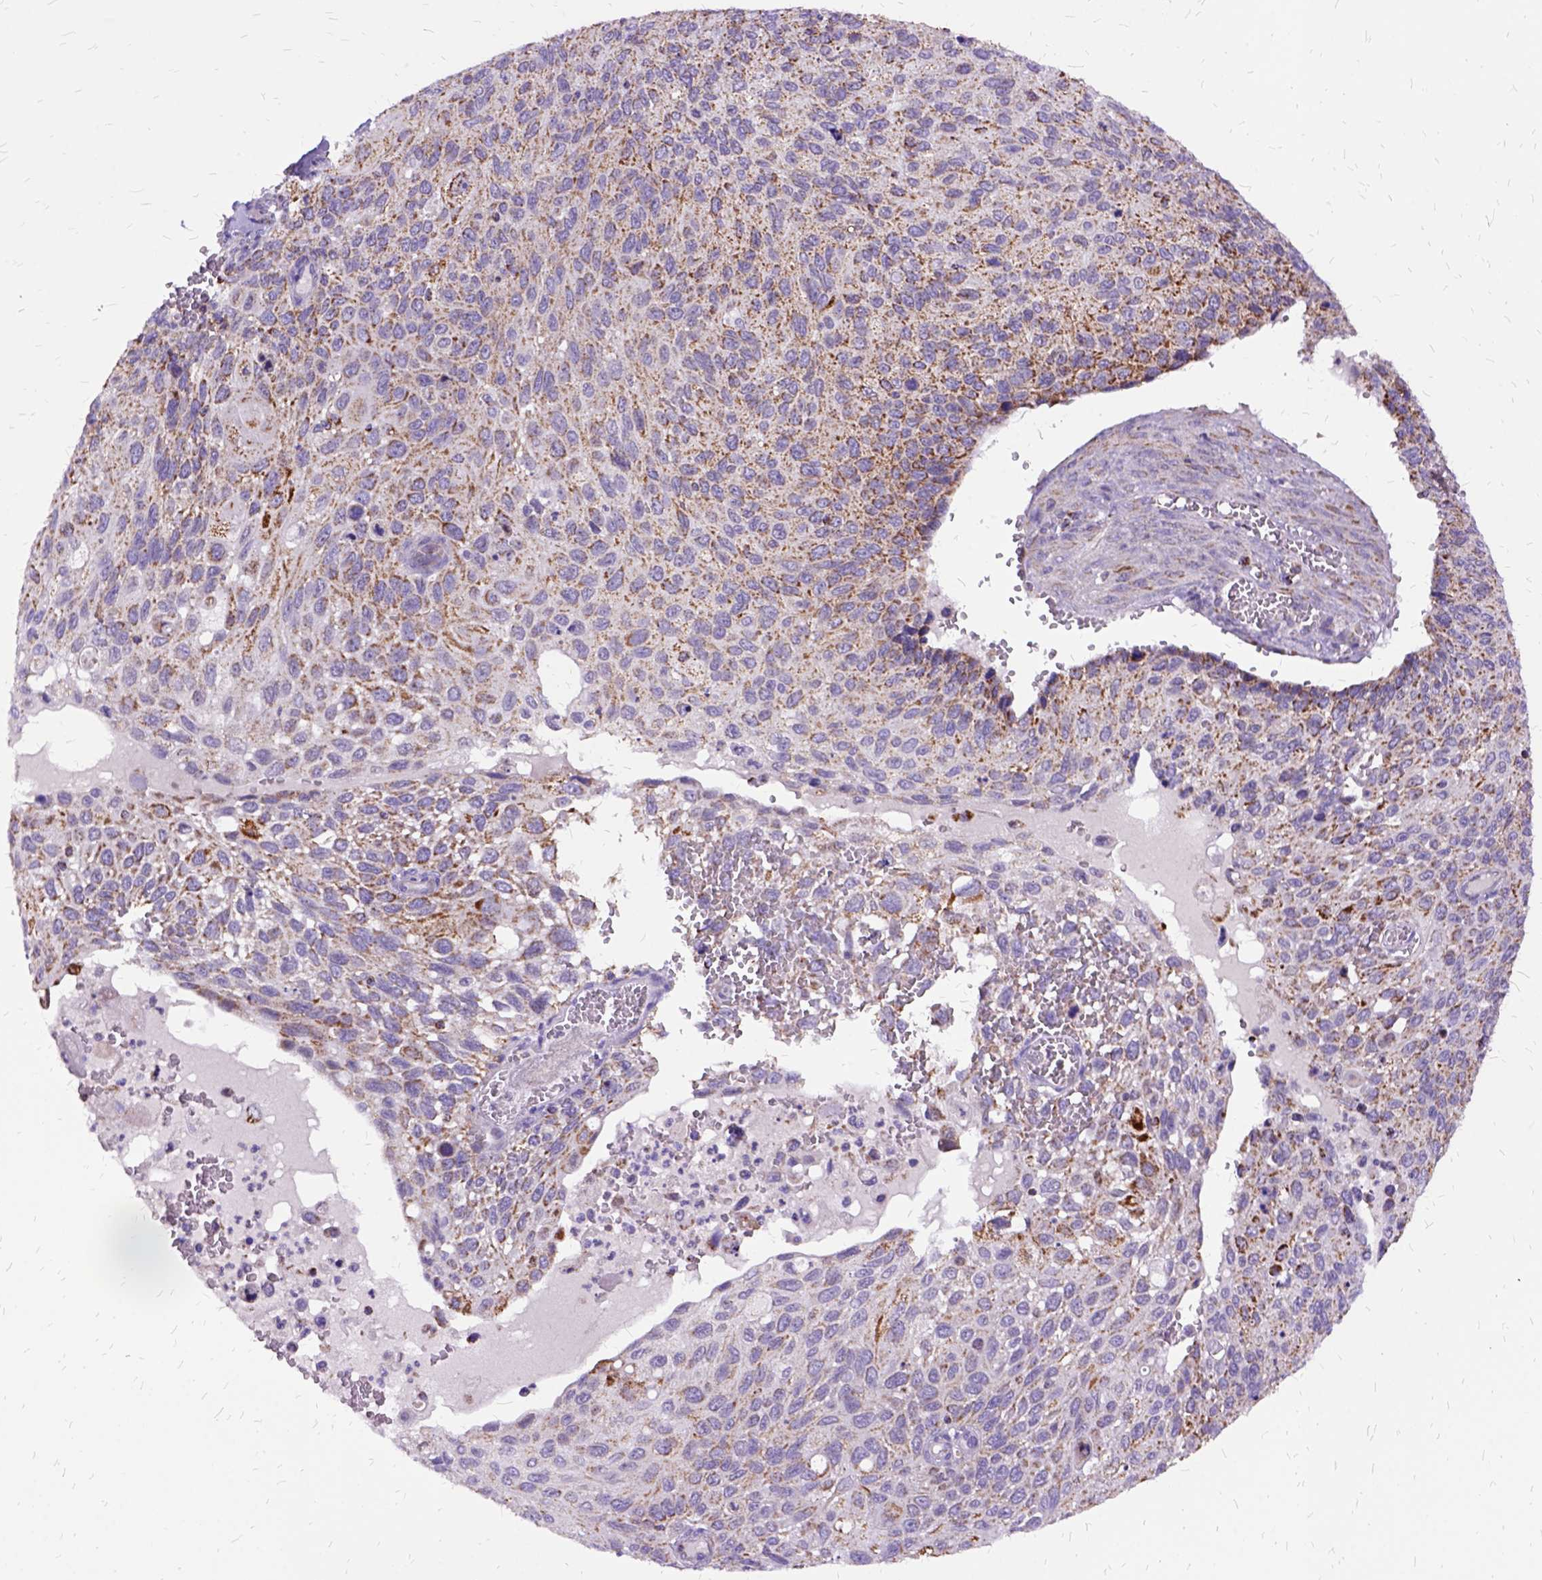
{"staining": {"intensity": "moderate", "quantity": "25%-75%", "location": "cytoplasmic/membranous"}, "tissue": "cervical cancer", "cell_type": "Tumor cells", "image_type": "cancer", "snomed": [{"axis": "morphology", "description": "Squamous cell carcinoma, NOS"}, {"axis": "topography", "description": "Cervix"}], "caption": "Protein expression analysis of human cervical cancer reveals moderate cytoplasmic/membranous staining in about 25%-75% of tumor cells.", "gene": "OXCT1", "patient": {"sex": "female", "age": 70}}